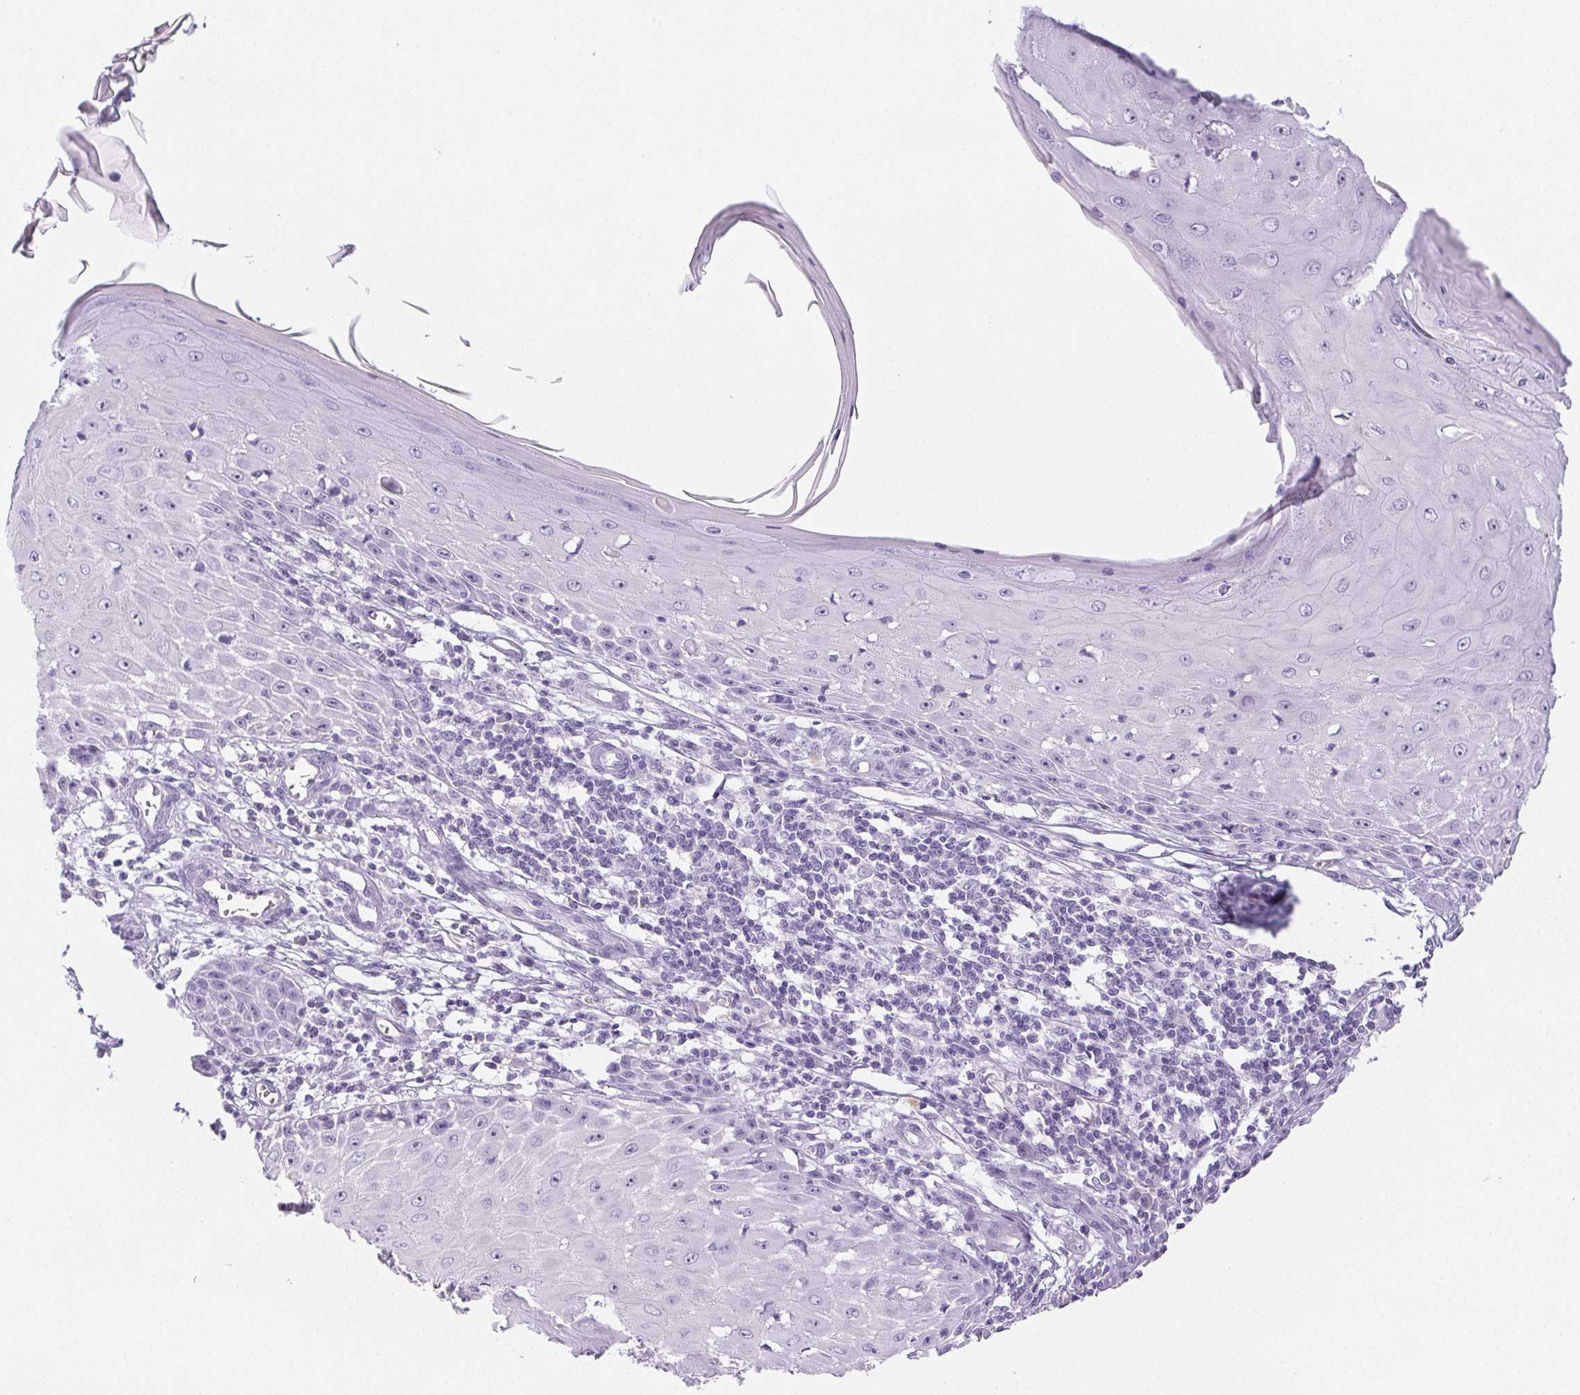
{"staining": {"intensity": "negative", "quantity": "none", "location": "none"}, "tissue": "skin cancer", "cell_type": "Tumor cells", "image_type": "cancer", "snomed": [{"axis": "morphology", "description": "Squamous cell carcinoma, NOS"}, {"axis": "topography", "description": "Skin"}], "caption": "A photomicrograph of skin cancer stained for a protein shows no brown staining in tumor cells.", "gene": "ST8SIA3", "patient": {"sex": "female", "age": 73}}